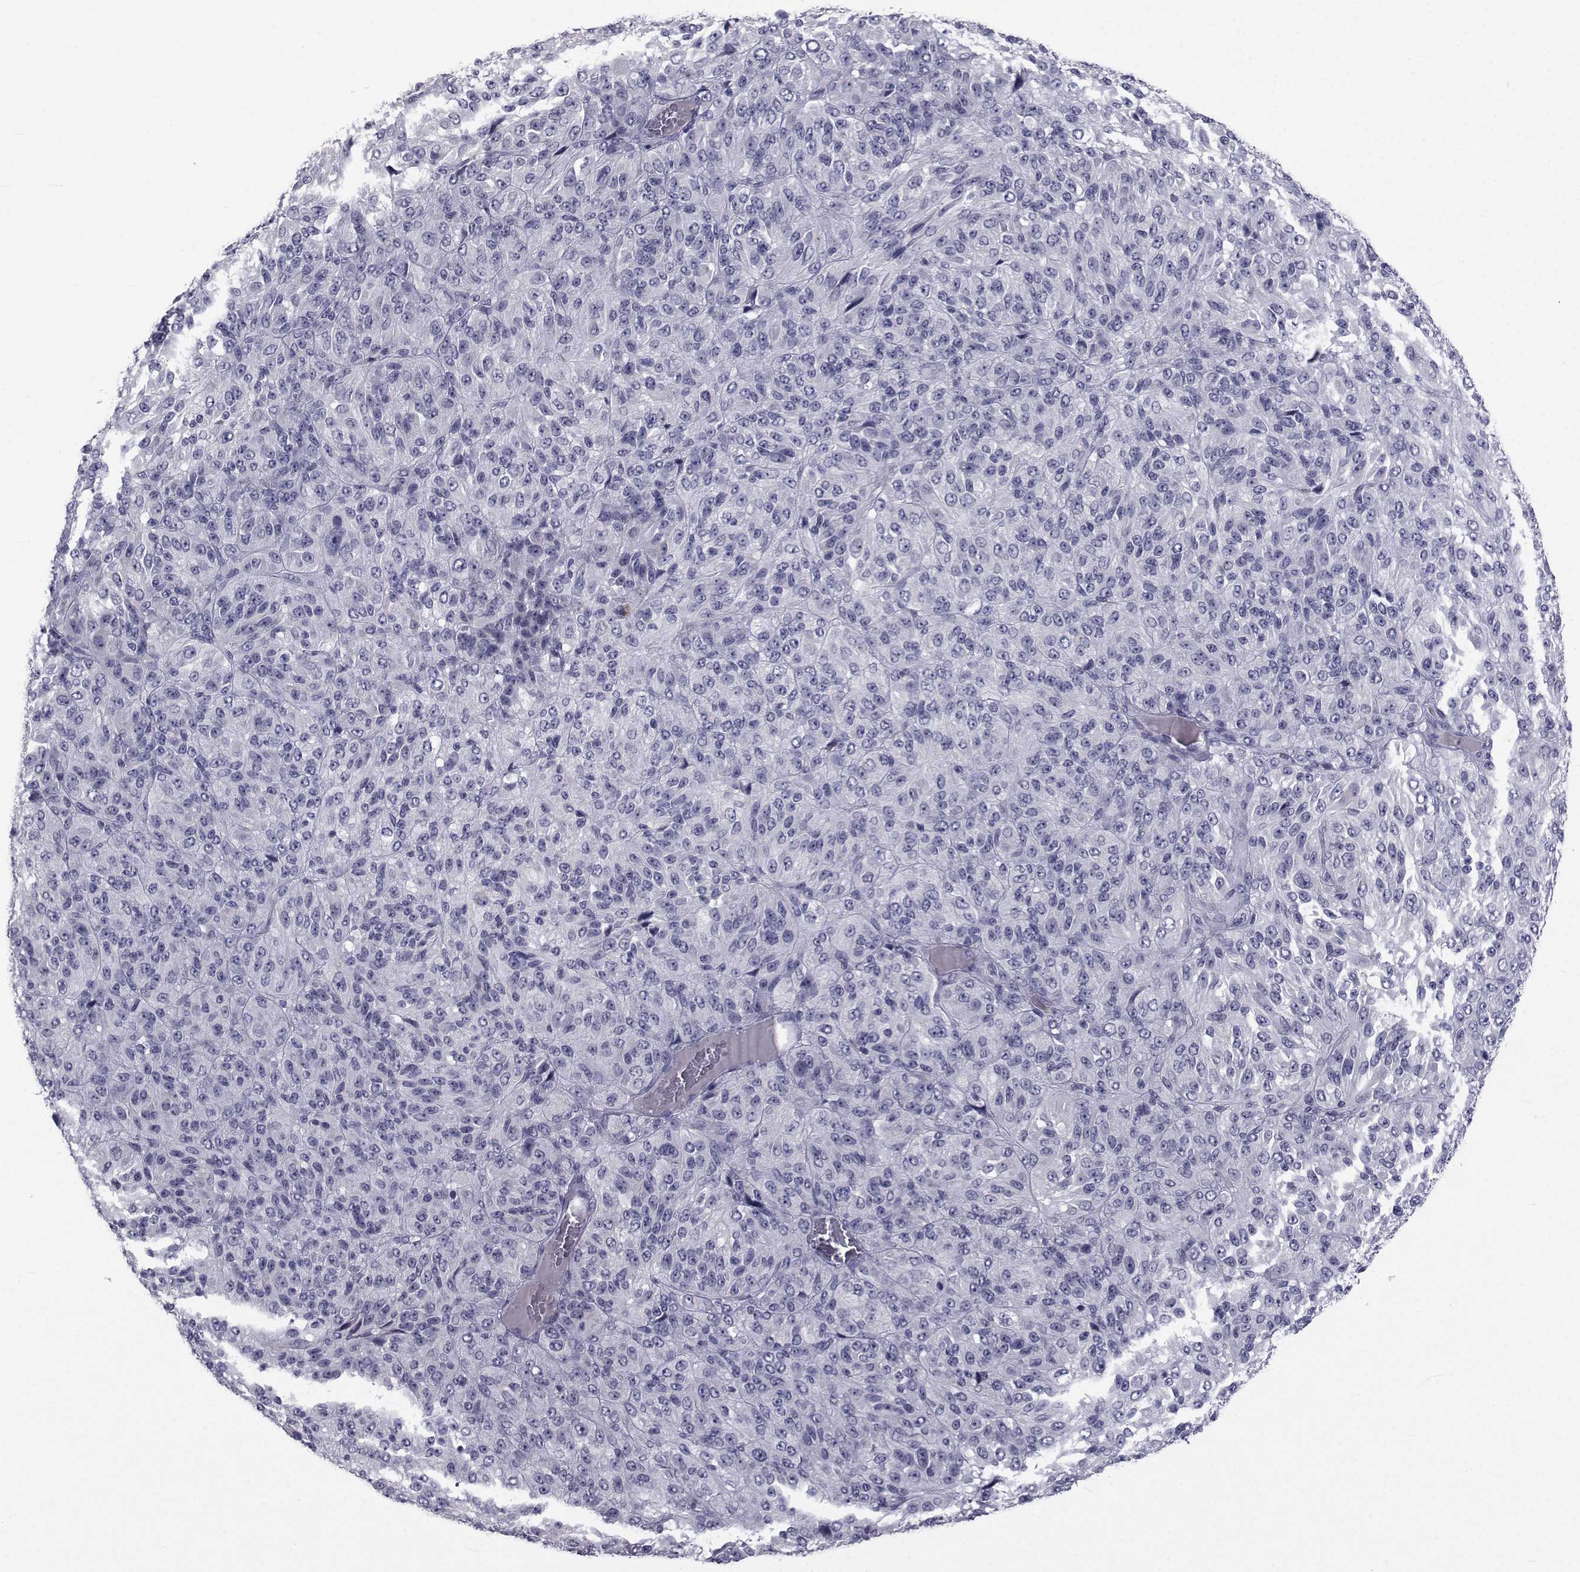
{"staining": {"intensity": "negative", "quantity": "none", "location": "none"}, "tissue": "melanoma", "cell_type": "Tumor cells", "image_type": "cancer", "snomed": [{"axis": "morphology", "description": "Malignant melanoma, Metastatic site"}, {"axis": "topography", "description": "Brain"}], "caption": "A histopathology image of malignant melanoma (metastatic site) stained for a protein displays no brown staining in tumor cells.", "gene": "PAX2", "patient": {"sex": "female", "age": 56}}